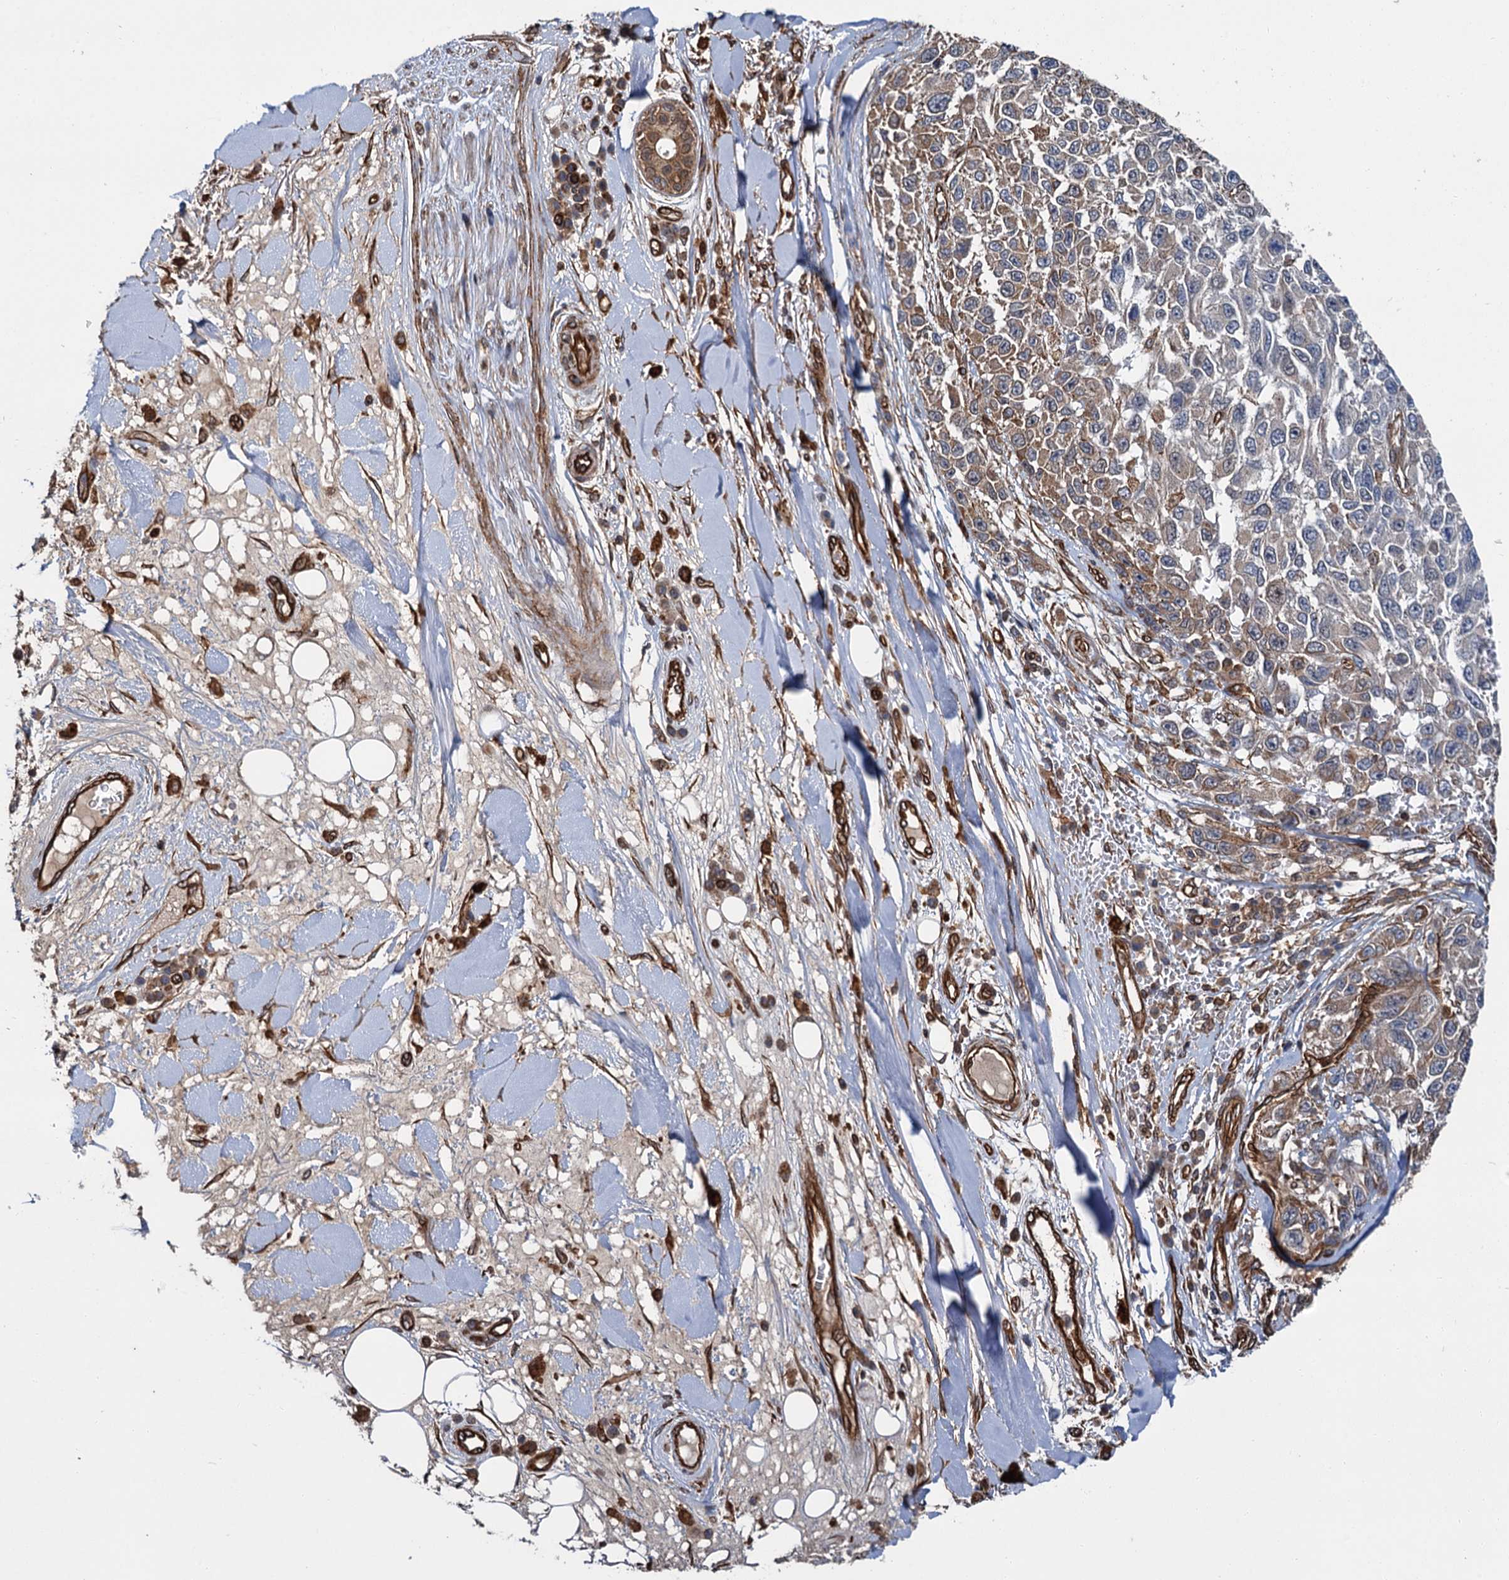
{"staining": {"intensity": "moderate", "quantity": "25%-75%", "location": "cytoplasmic/membranous"}, "tissue": "melanoma", "cell_type": "Tumor cells", "image_type": "cancer", "snomed": [{"axis": "morphology", "description": "Normal tissue, NOS"}, {"axis": "morphology", "description": "Malignant melanoma, NOS"}, {"axis": "topography", "description": "Skin"}], "caption": "Brown immunohistochemical staining in malignant melanoma demonstrates moderate cytoplasmic/membranous positivity in about 25%-75% of tumor cells. (DAB IHC, brown staining for protein, blue staining for nuclei).", "gene": "ZFYVE19", "patient": {"sex": "female", "age": 96}}